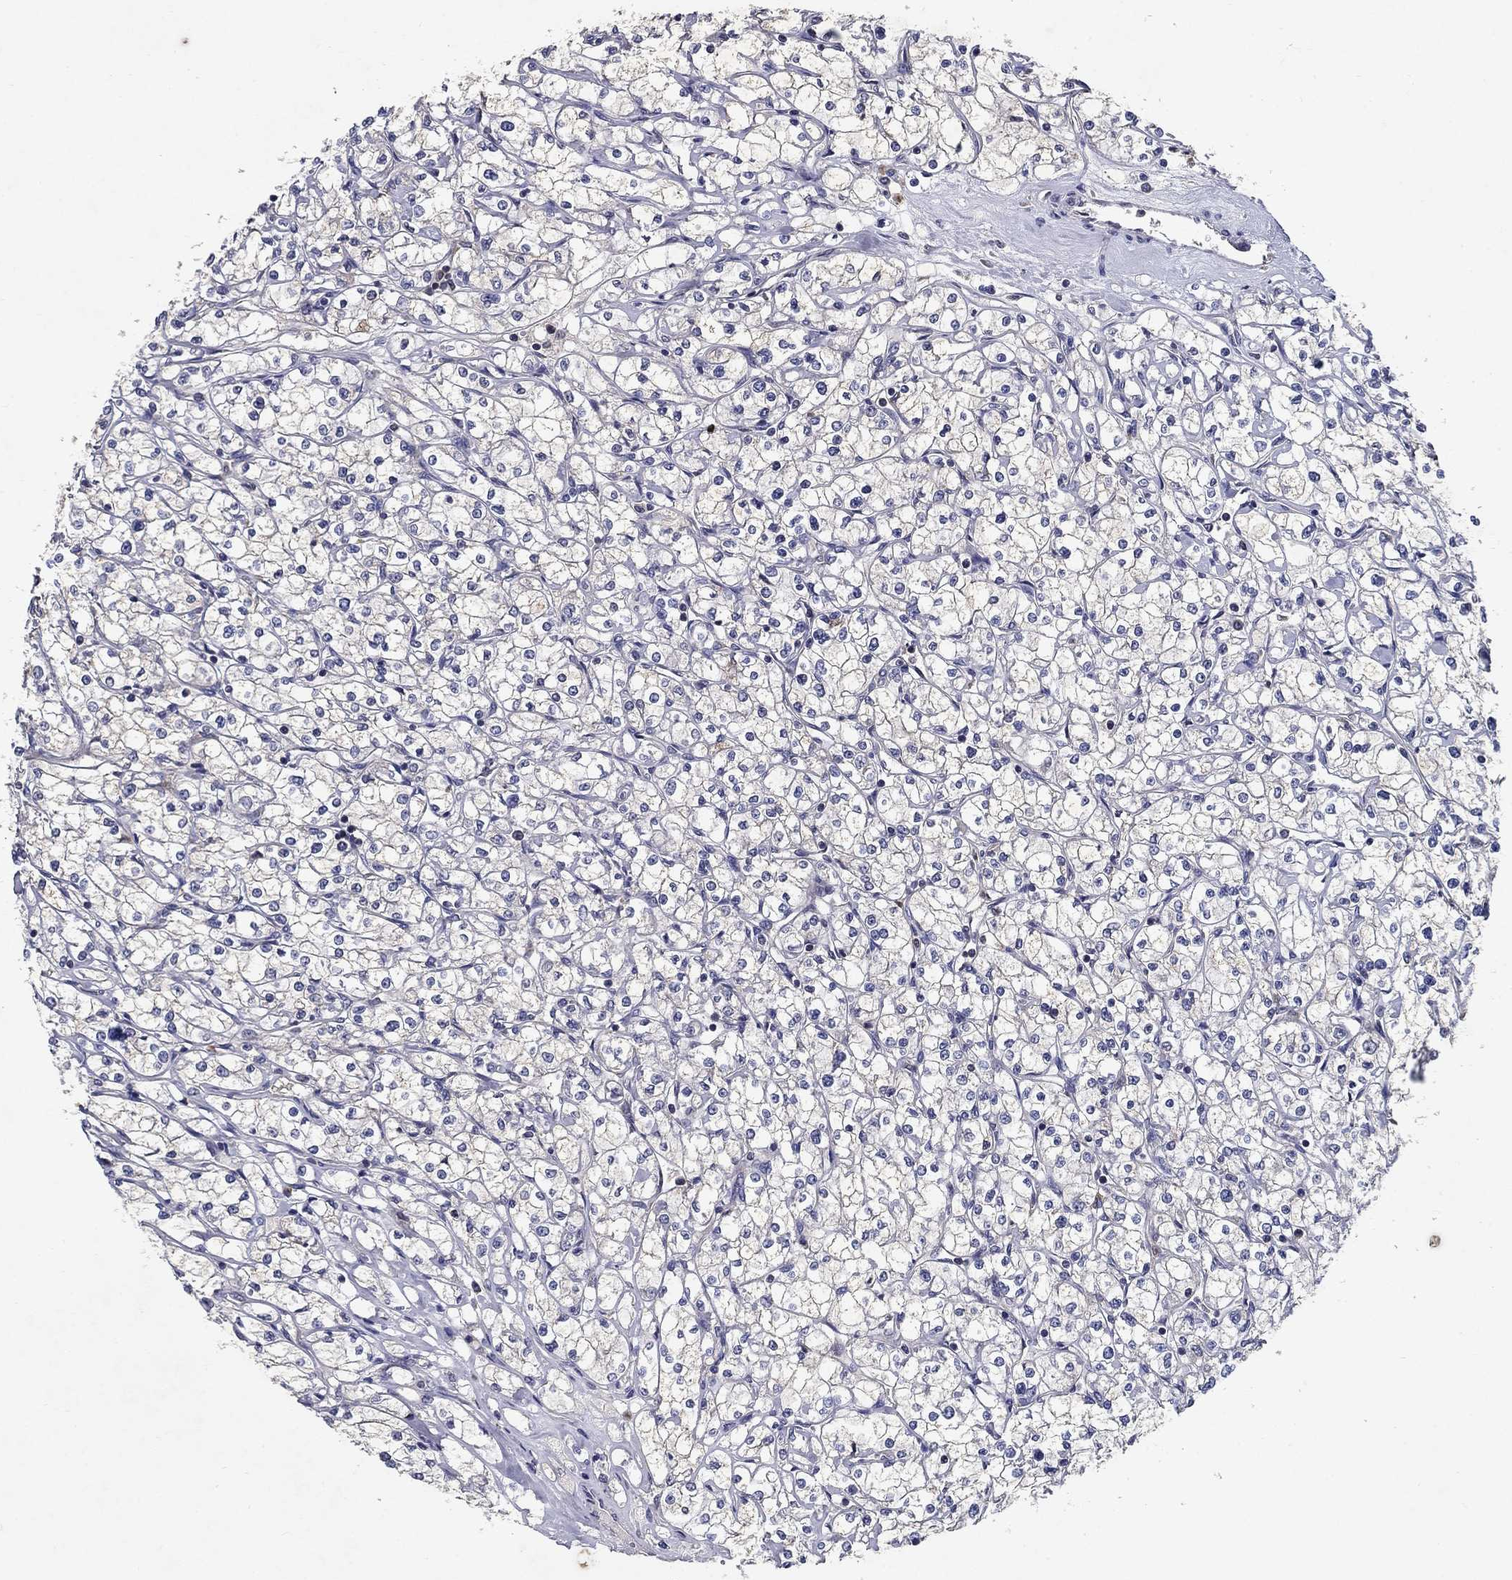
{"staining": {"intensity": "negative", "quantity": "none", "location": "none"}, "tissue": "renal cancer", "cell_type": "Tumor cells", "image_type": "cancer", "snomed": [{"axis": "morphology", "description": "Adenocarcinoma, NOS"}, {"axis": "topography", "description": "Kidney"}], "caption": "IHC micrograph of neoplastic tissue: adenocarcinoma (renal) stained with DAB (3,3'-diaminobenzidine) reveals no significant protein staining in tumor cells.", "gene": "GLTP", "patient": {"sex": "male", "age": 67}}